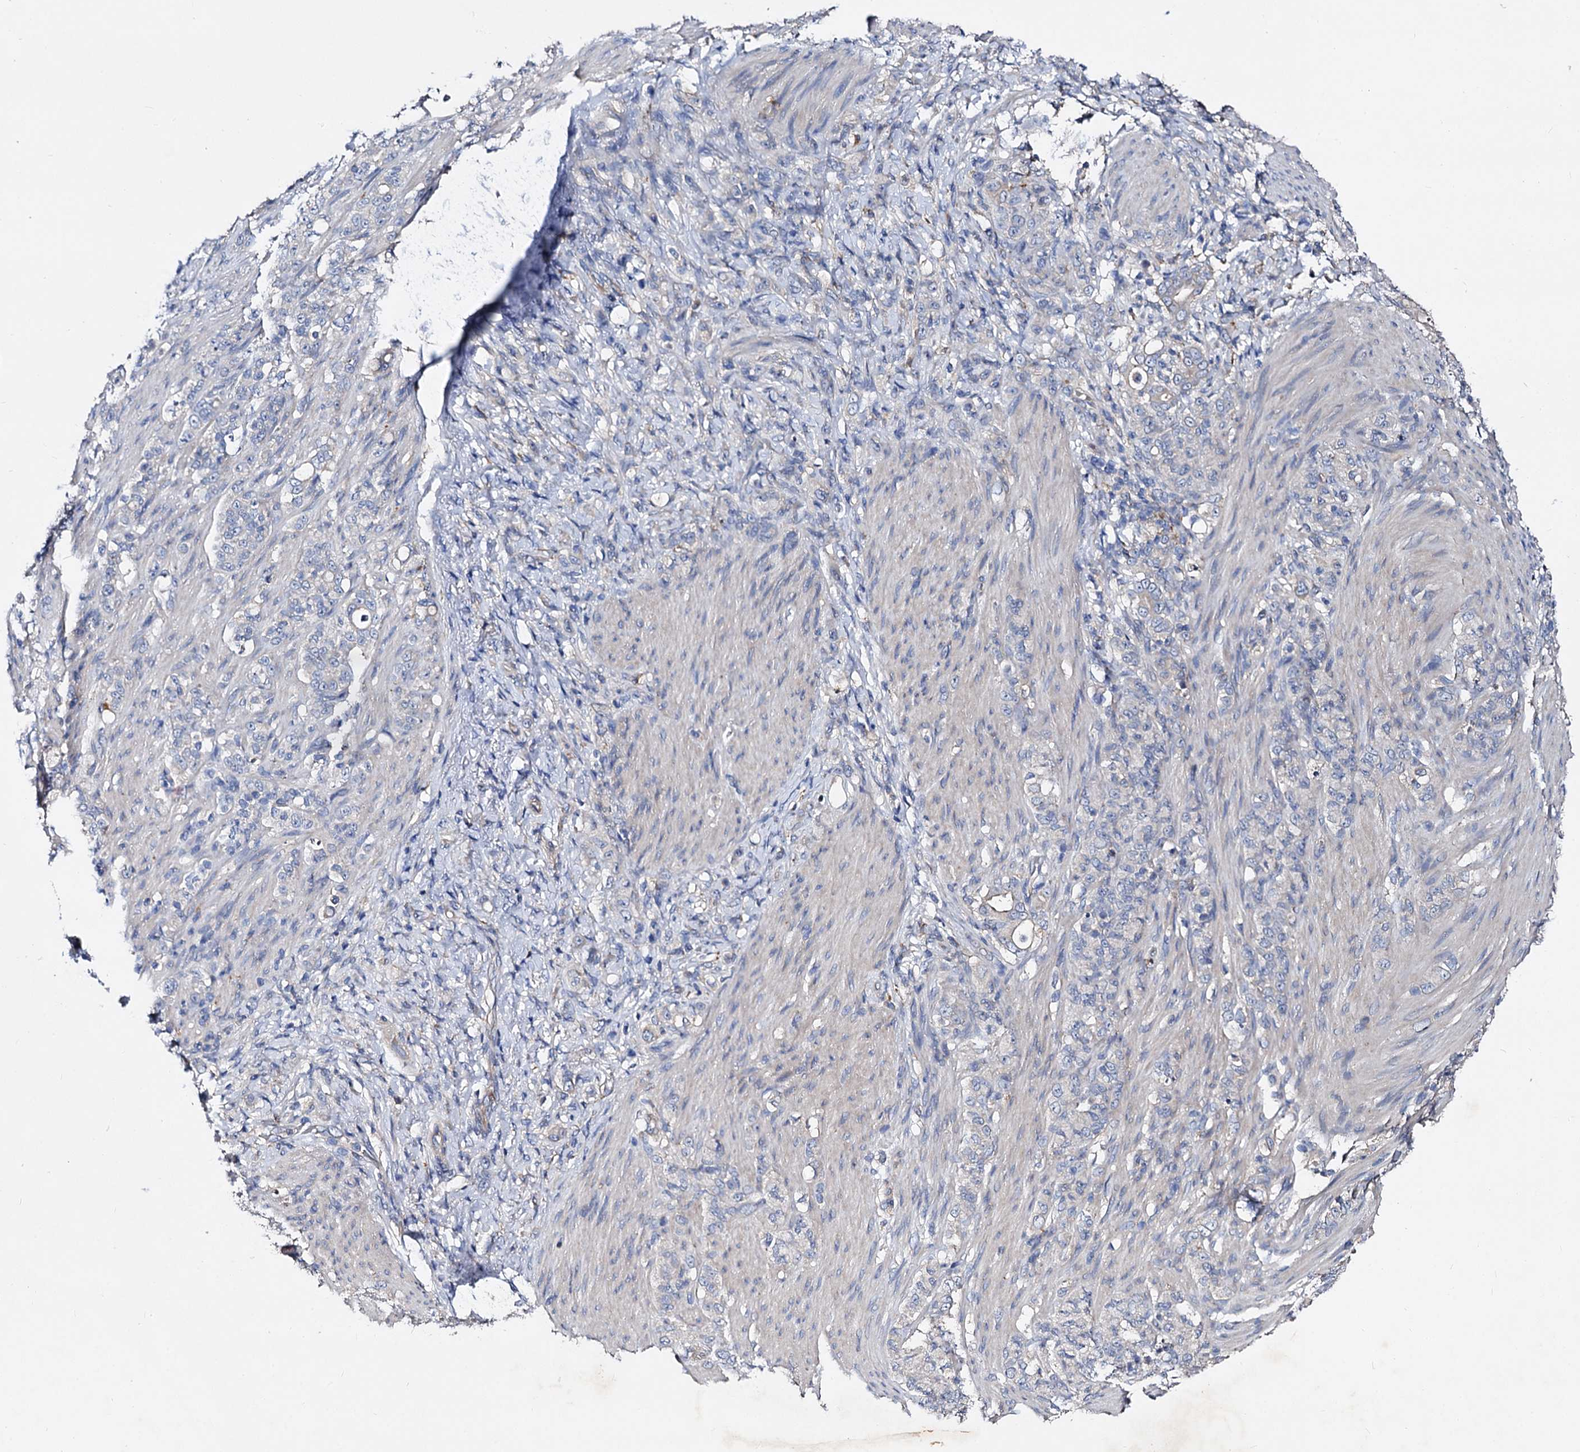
{"staining": {"intensity": "negative", "quantity": "none", "location": "none"}, "tissue": "stomach cancer", "cell_type": "Tumor cells", "image_type": "cancer", "snomed": [{"axis": "morphology", "description": "Adenocarcinoma, NOS"}, {"axis": "topography", "description": "Stomach"}], "caption": "This image is of adenocarcinoma (stomach) stained with immunohistochemistry to label a protein in brown with the nuclei are counter-stained blue. There is no staining in tumor cells.", "gene": "HVCN1", "patient": {"sex": "female", "age": 79}}